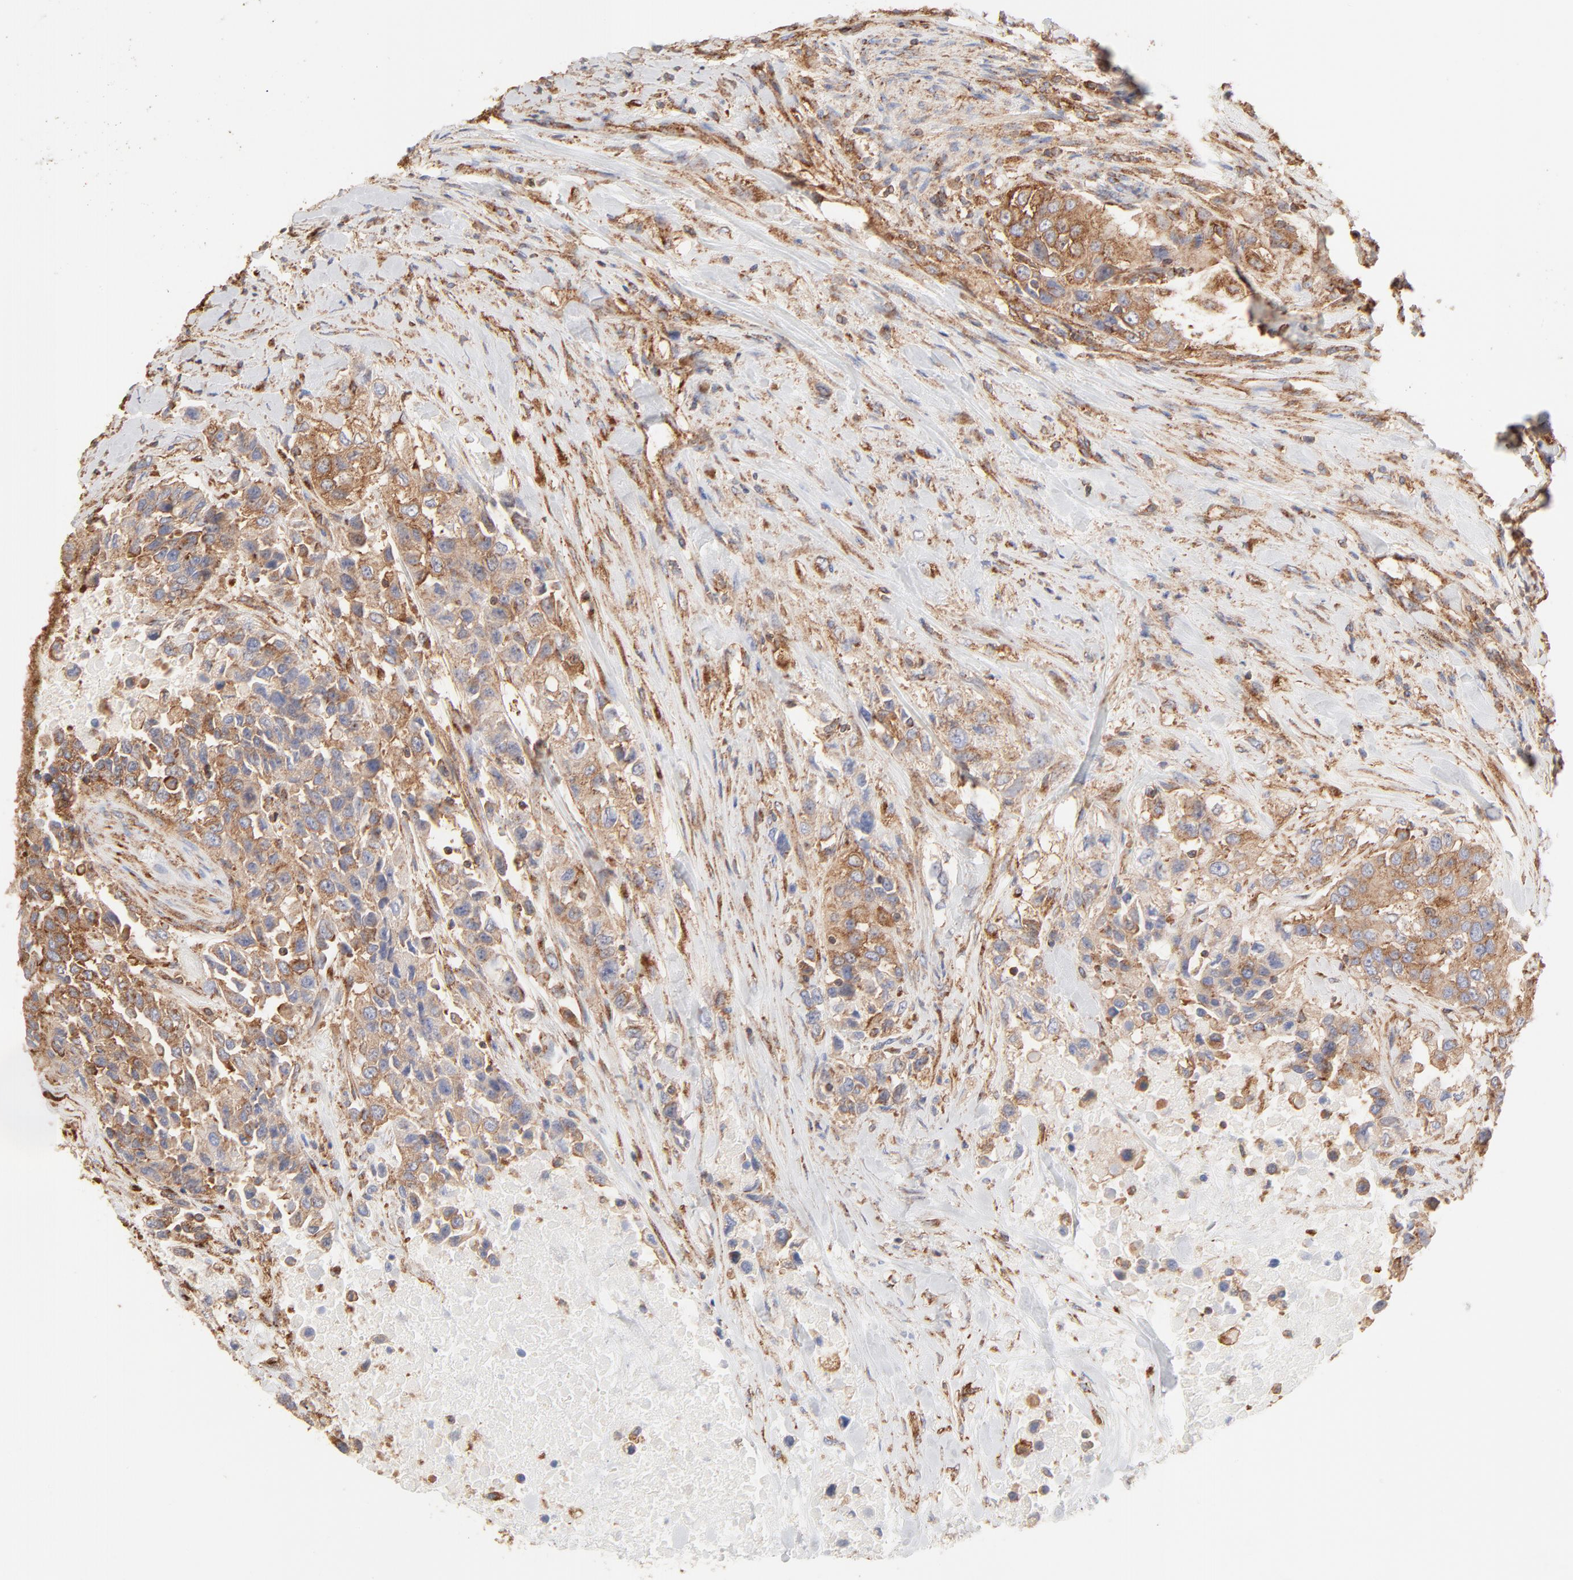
{"staining": {"intensity": "moderate", "quantity": ">75%", "location": "cytoplasmic/membranous"}, "tissue": "urothelial cancer", "cell_type": "Tumor cells", "image_type": "cancer", "snomed": [{"axis": "morphology", "description": "Urothelial carcinoma, High grade"}, {"axis": "topography", "description": "Urinary bladder"}], "caption": "An immunohistochemistry (IHC) image of tumor tissue is shown. Protein staining in brown labels moderate cytoplasmic/membranous positivity in high-grade urothelial carcinoma within tumor cells.", "gene": "CLTB", "patient": {"sex": "female", "age": 80}}